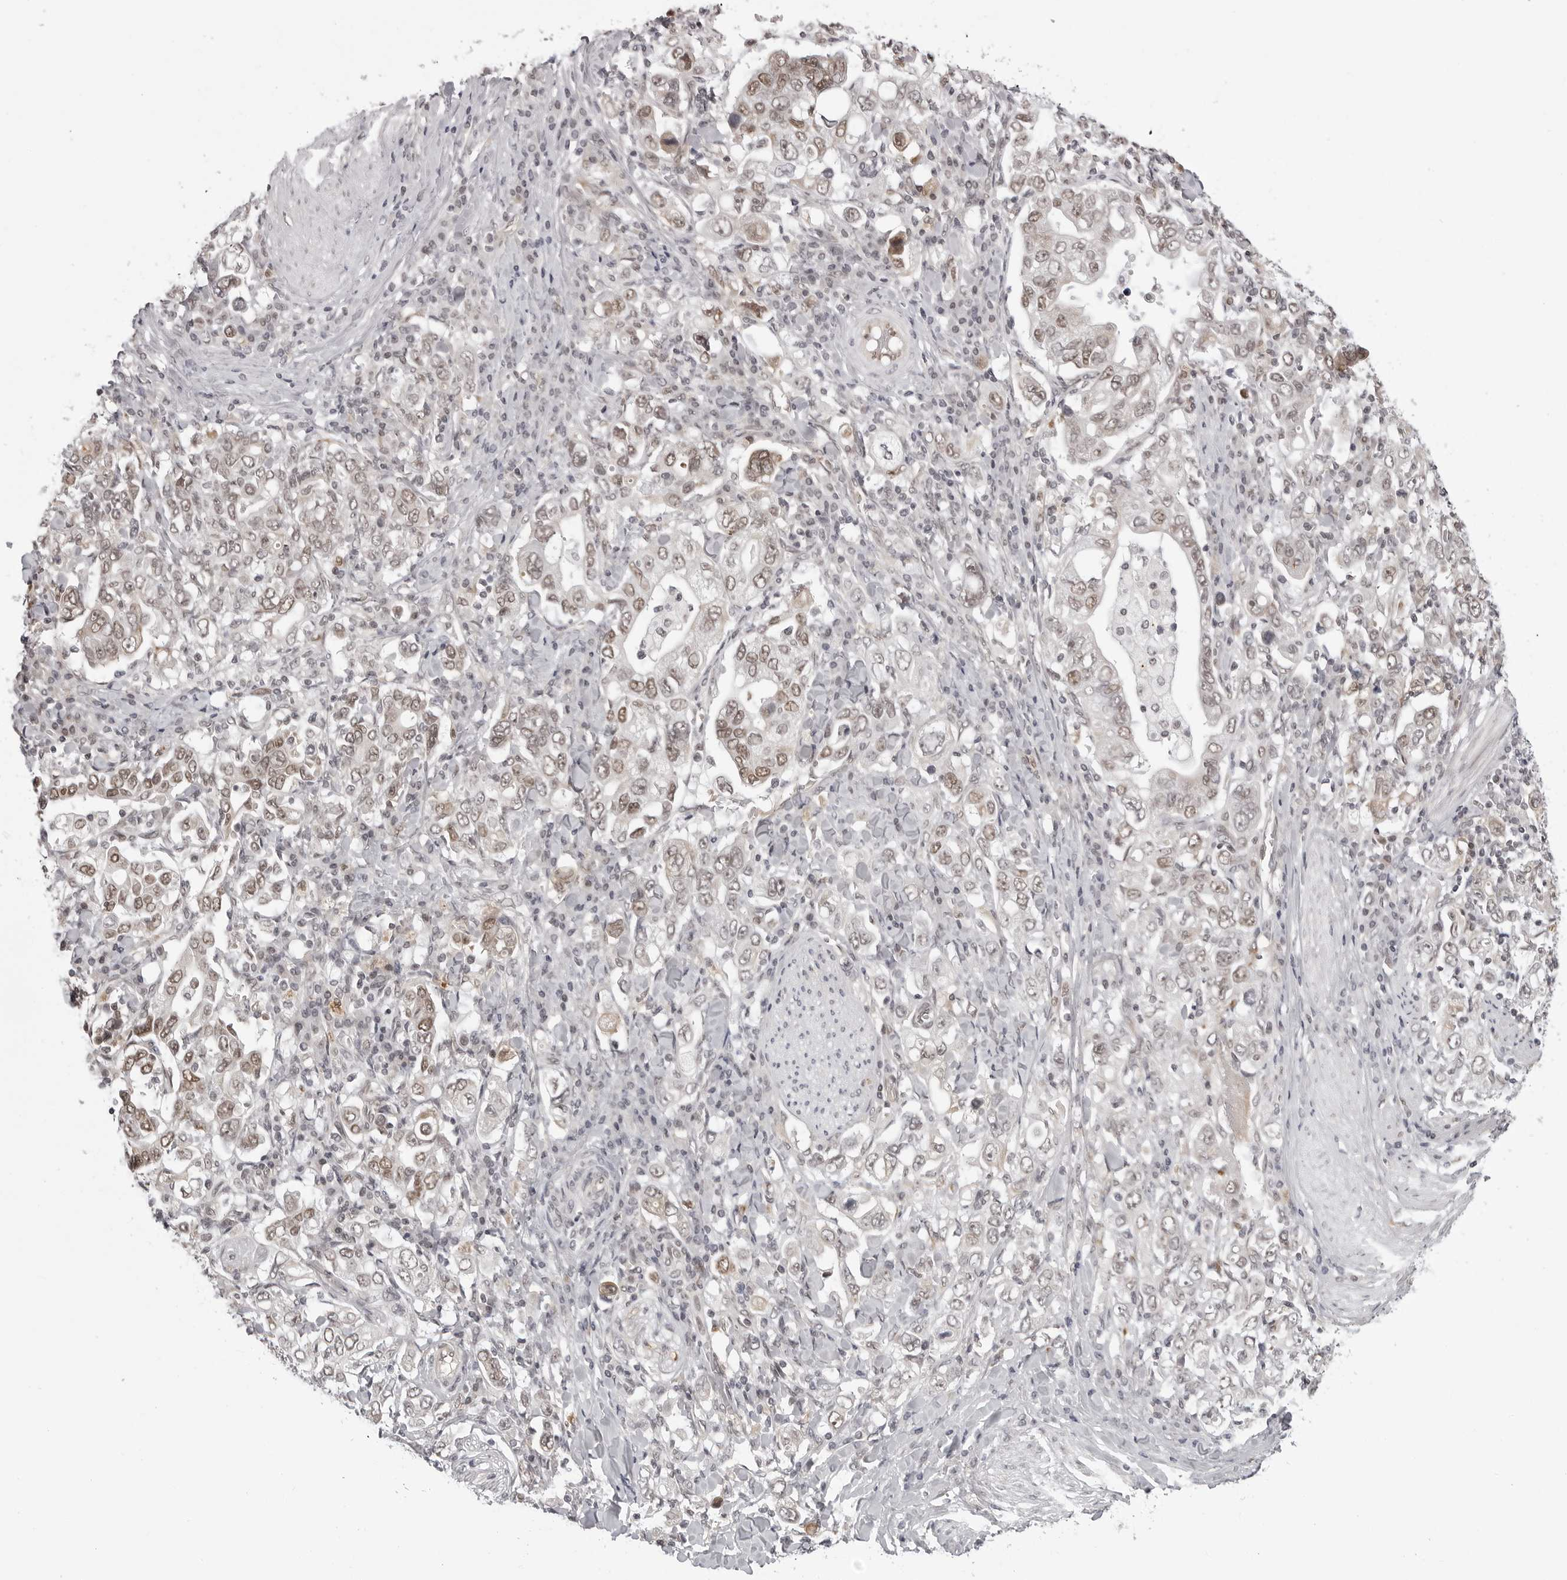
{"staining": {"intensity": "moderate", "quantity": "25%-75%", "location": "nuclear"}, "tissue": "stomach cancer", "cell_type": "Tumor cells", "image_type": "cancer", "snomed": [{"axis": "morphology", "description": "Adenocarcinoma, NOS"}, {"axis": "topography", "description": "Stomach, upper"}], "caption": "High-power microscopy captured an IHC image of stomach adenocarcinoma, revealing moderate nuclear expression in approximately 25%-75% of tumor cells. The protein is shown in brown color, while the nuclei are stained blue.", "gene": "PHF3", "patient": {"sex": "male", "age": 62}}